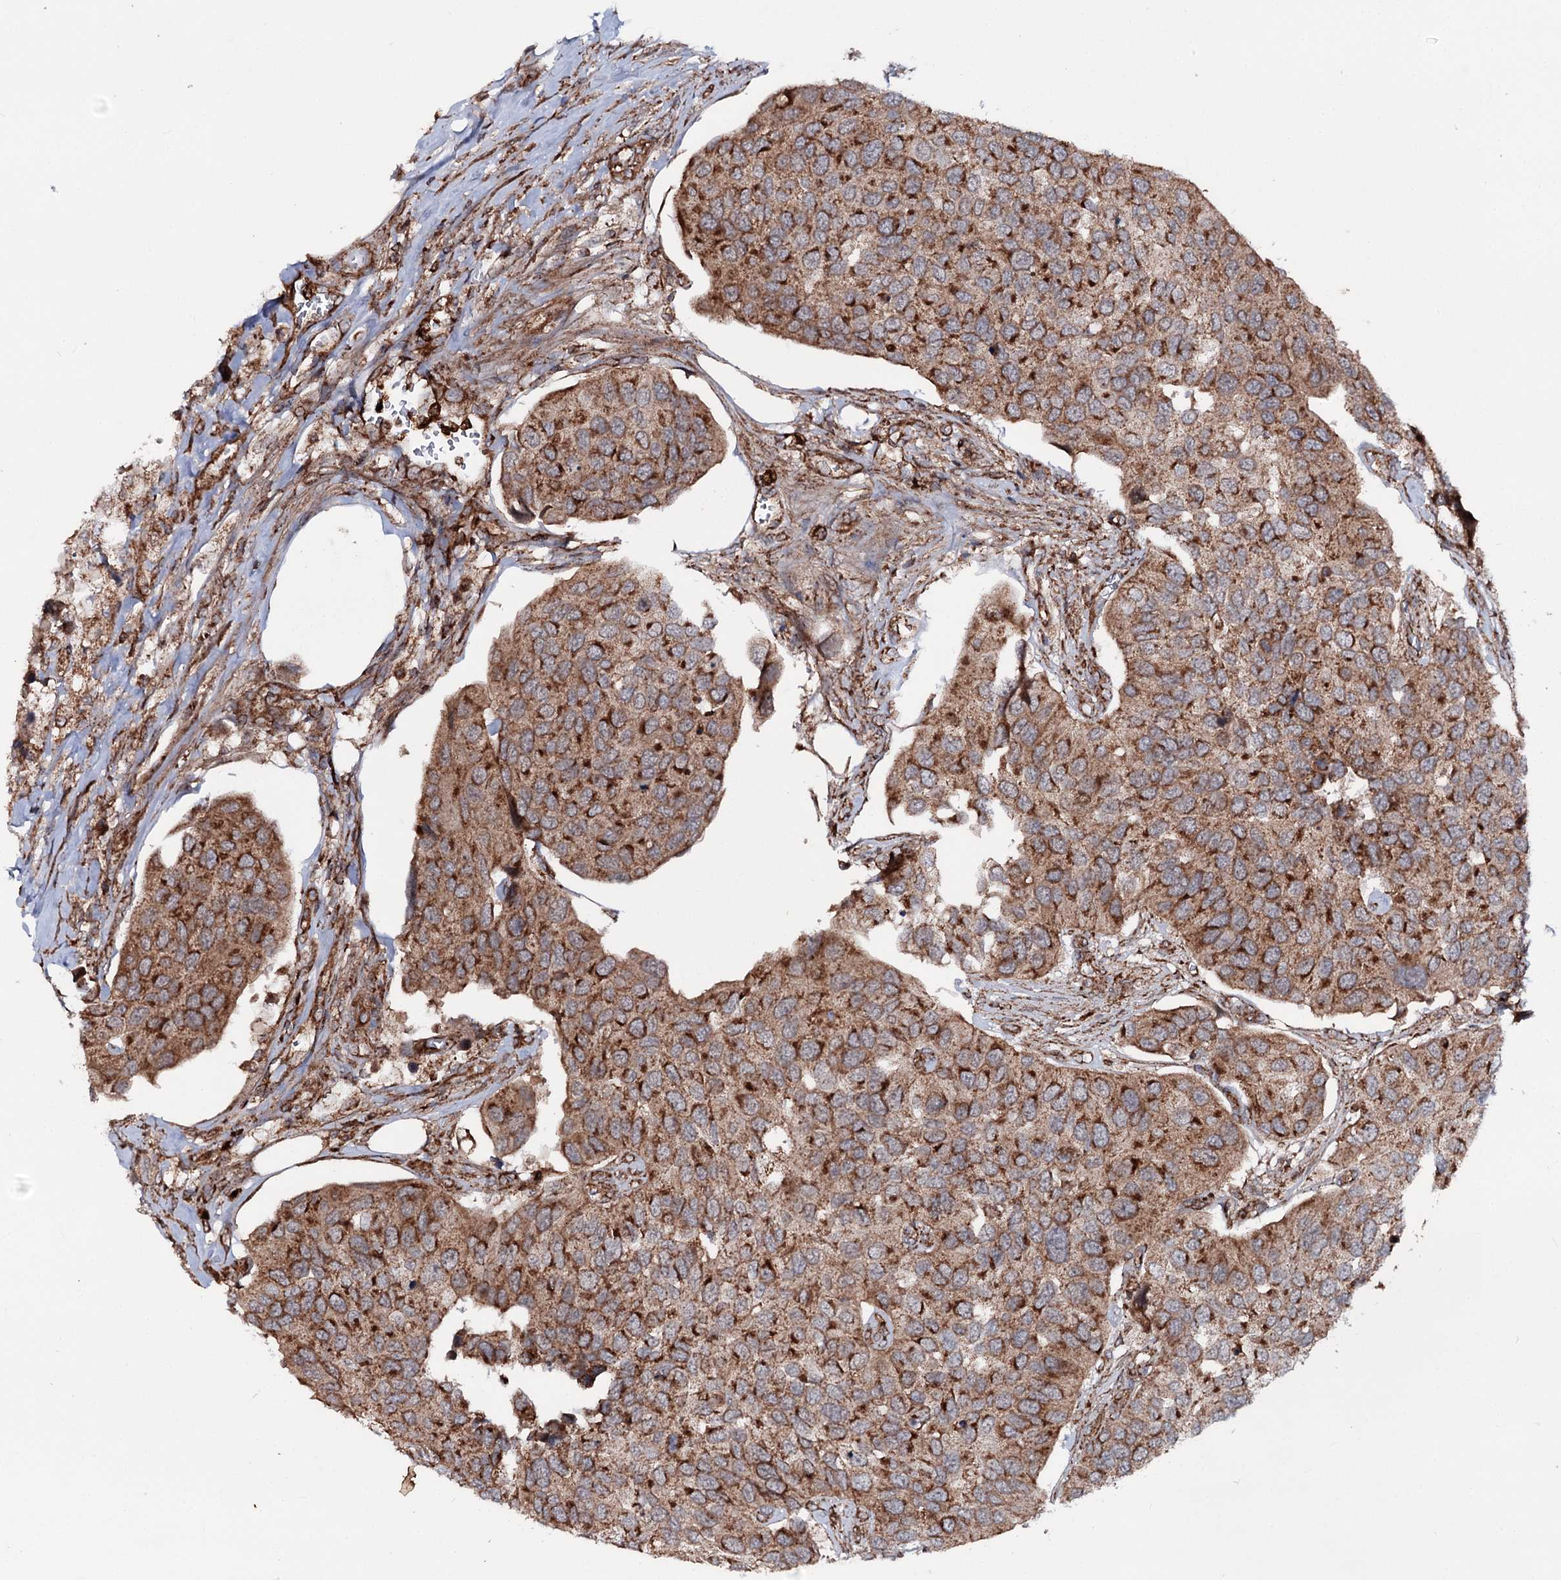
{"staining": {"intensity": "strong", "quantity": ">75%", "location": "cytoplasmic/membranous"}, "tissue": "urothelial cancer", "cell_type": "Tumor cells", "image_type": "cancer", "snomed": [{"axis": "morphology", "description": "Urothelial carcinoma, High grade"}, {"axis": "topography", "description": "Urinary bladder"}], "caption": "Immunohistochemical staining of human high-grade urothelial carcinoma demonstrates high levels of strong cytoplasmic/membranous protein expression in about >75% of tumor cells.", "gene": "FGFR1OP2", "patient": {"sex": "male", "age": 74}}